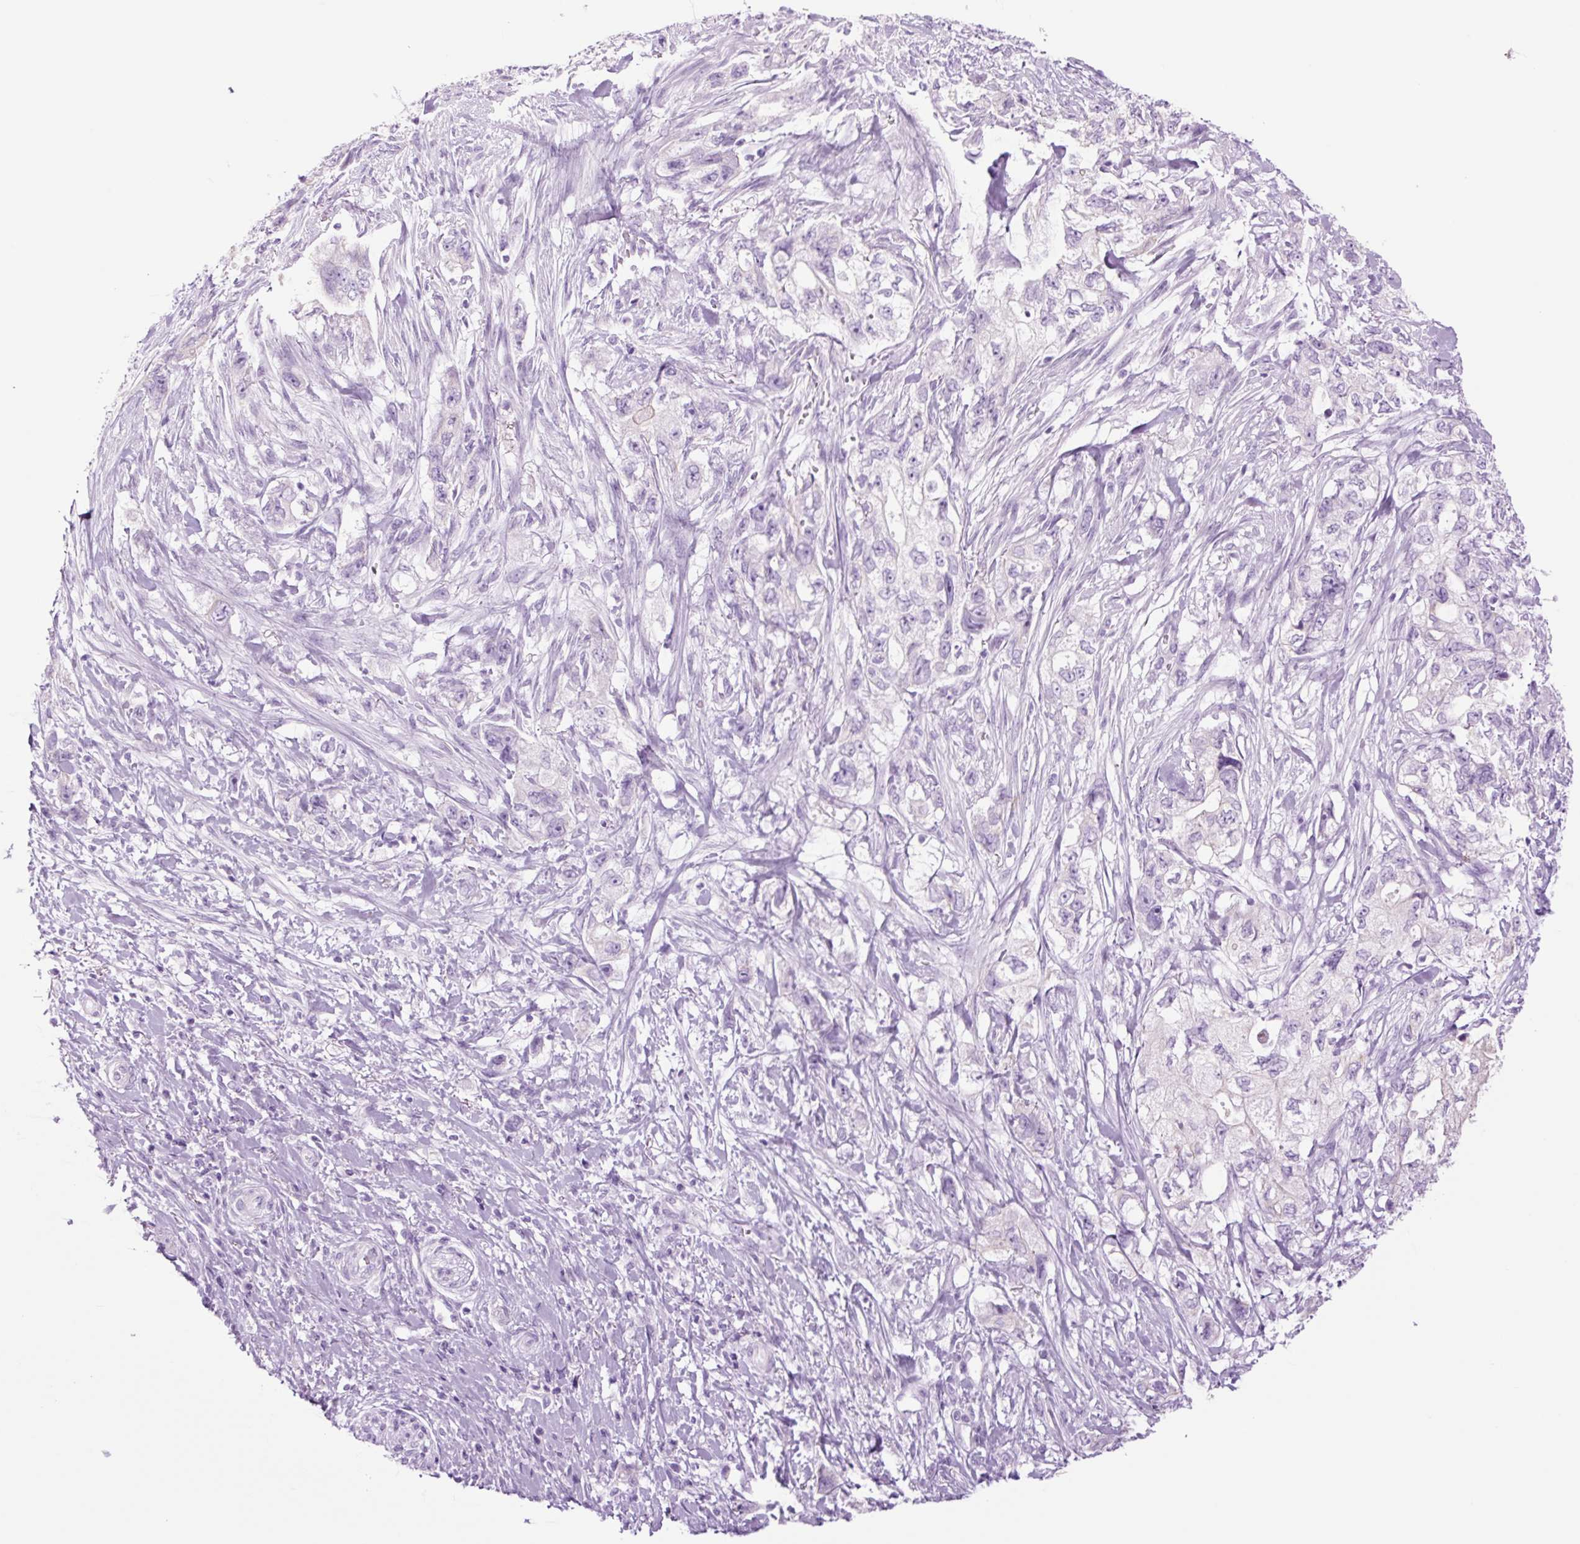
{"staining": {"intensity": "negative", "quantity": "none", "location": "none"}, "tissue": "pancreatic cancer", "cell_type": "Tumor cells", "image_type": "cancer", "snomed": [{"axis": "morphology", "description": "Adenocarcinoma, NOS"}, {"axis": "topography", "description": "Pancreas"}], "caption": "A high-resolution image shows IHC staining of pancreatic cancer (adenocarcinoma), which demonstrates no significant staining in tumor cells.", "gene": "TFF2", "patient": {"sex": "female", "age": 73}}